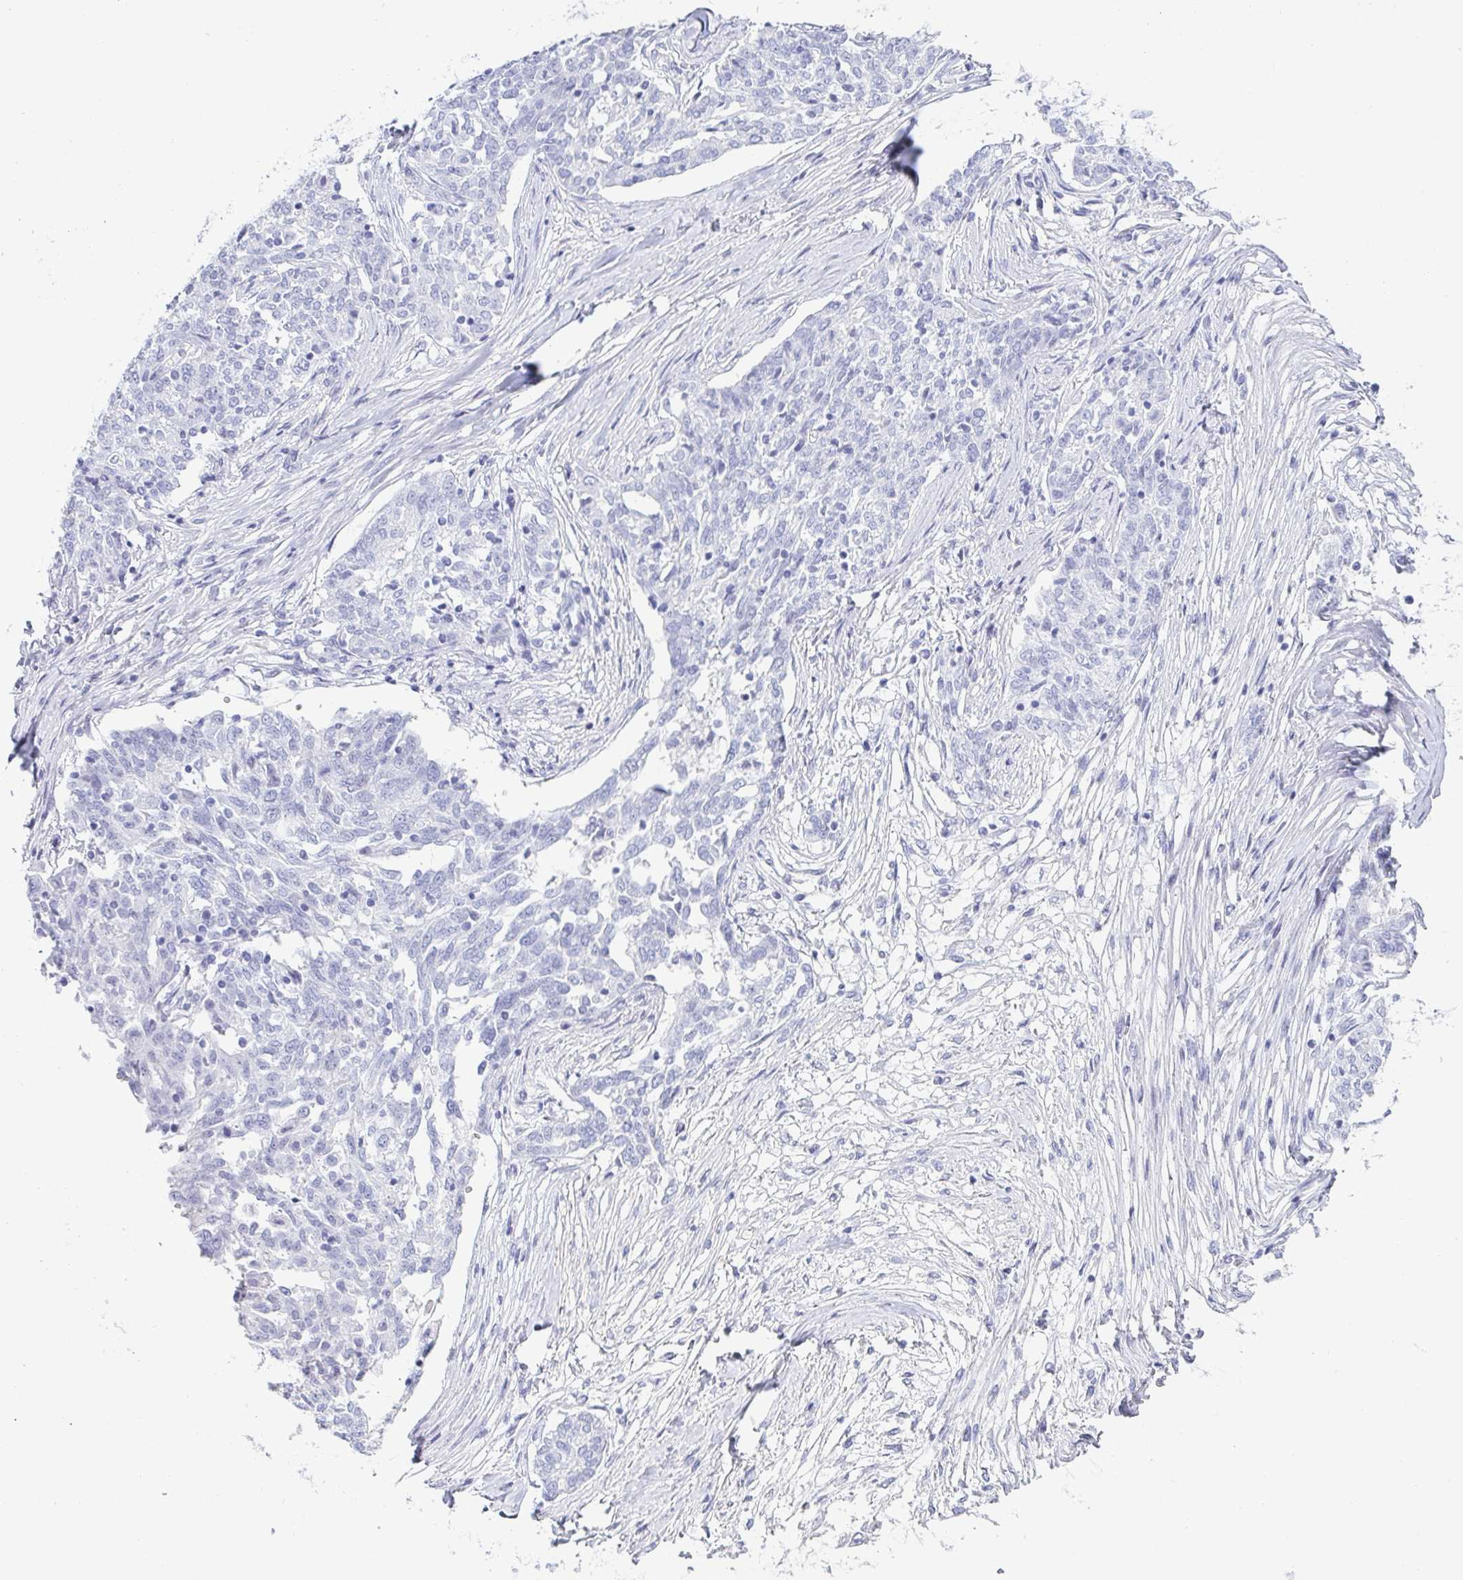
{"staining": {"intensity": "negative", "quantity": "none", "location": "none"}, "tissue": "ovarian cancer", "cell_type": "Tumor cells", "image_type": "cancer", "snomed": [{"axis": "morphology", "description": "Cystadenocarcinoma, serous, NOS"}, {"axis": "topography", "description": "Ovary"}], "caption": "This is a image of IHC staining of ovarian serous cystadenocarcinoma, which shows no positivity in tumor cells.", "gene": "ZG16B", "patient": {"sex": "female", "age": 67}}